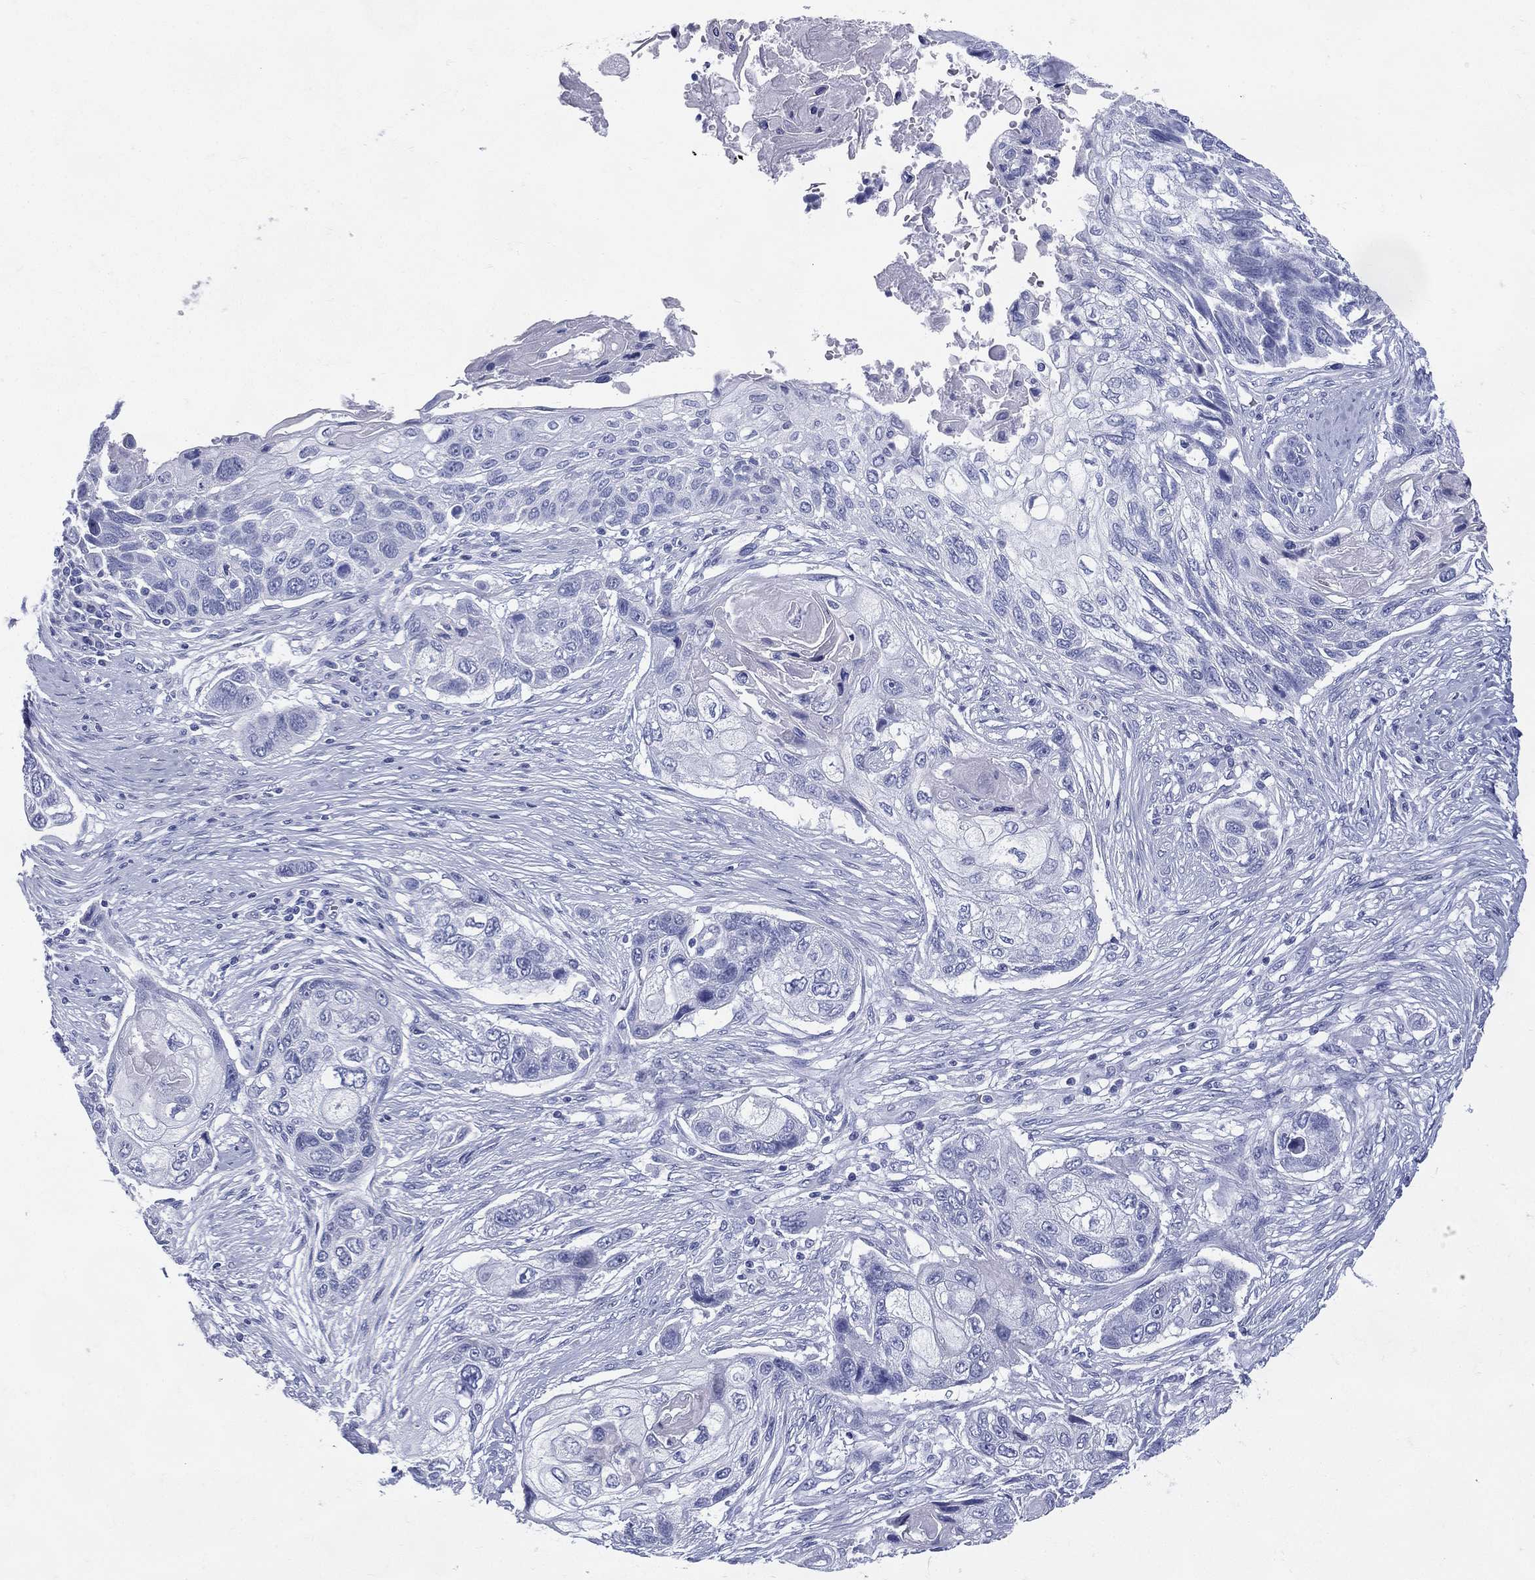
{"staining": {"intensity": "negative", "quantity": "none", "location": "none"}, "tissue": "lung cancer", "cell_type": "Tumor cells", "image_type": "cancer", "snomed": [{"axis": "morphology", "description": "Normal tissue, NOS"}, {"axis": "morphology", "description": "Squamous cell carcinoma, NOS"}, {"axis": "topography", "description": "Bronchus"}, {"axis": "topography", "description": "Lung"}], "caption": "This is an immunohistochemistry (IHC) micrograph of lung cancer. There is no positivity in tumor cells.", "gene": "ETNPPL", "patient": {"sex": "male", "age": 69}}